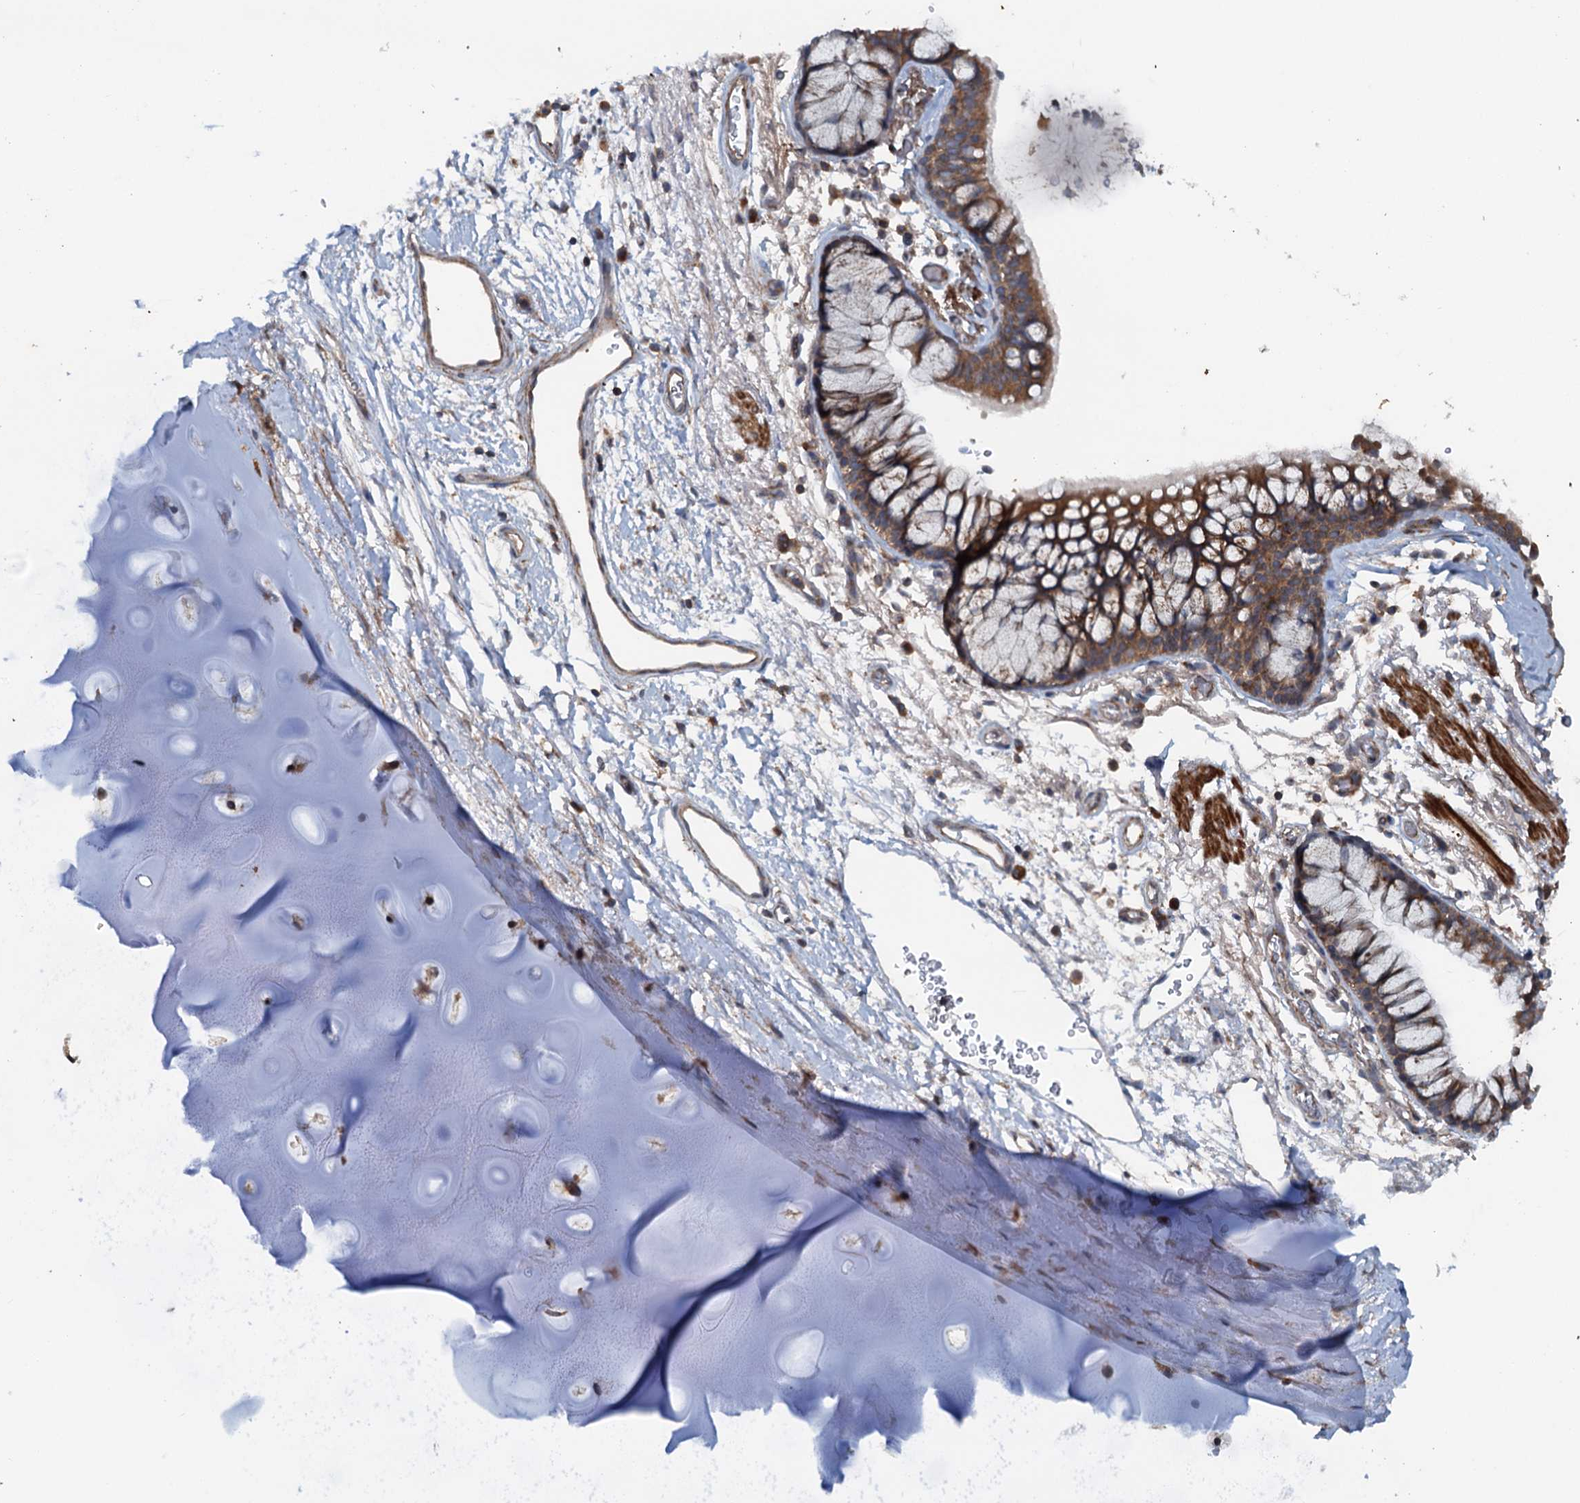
{"staining": {"intensity": "strong", "quantity": ">75%", "location": "cytoplasmic/membranous"}, "tissue": "bronchus", "cell_type": "Respiratory epithelial cells", "image_type": "normal", "snomed": [{"axis": "morphology", "description": "Normal tissue, NOS"}, {"axis": "topography", "description": "Bronchus"}], "caption": "The immunohistochemical stain shows strong cytoplasmic/membranous expression in respiratory epithelial cells of benign bronchus.", "gene": "TEDC1", "patient": {"sex": "male", "age": 65}}